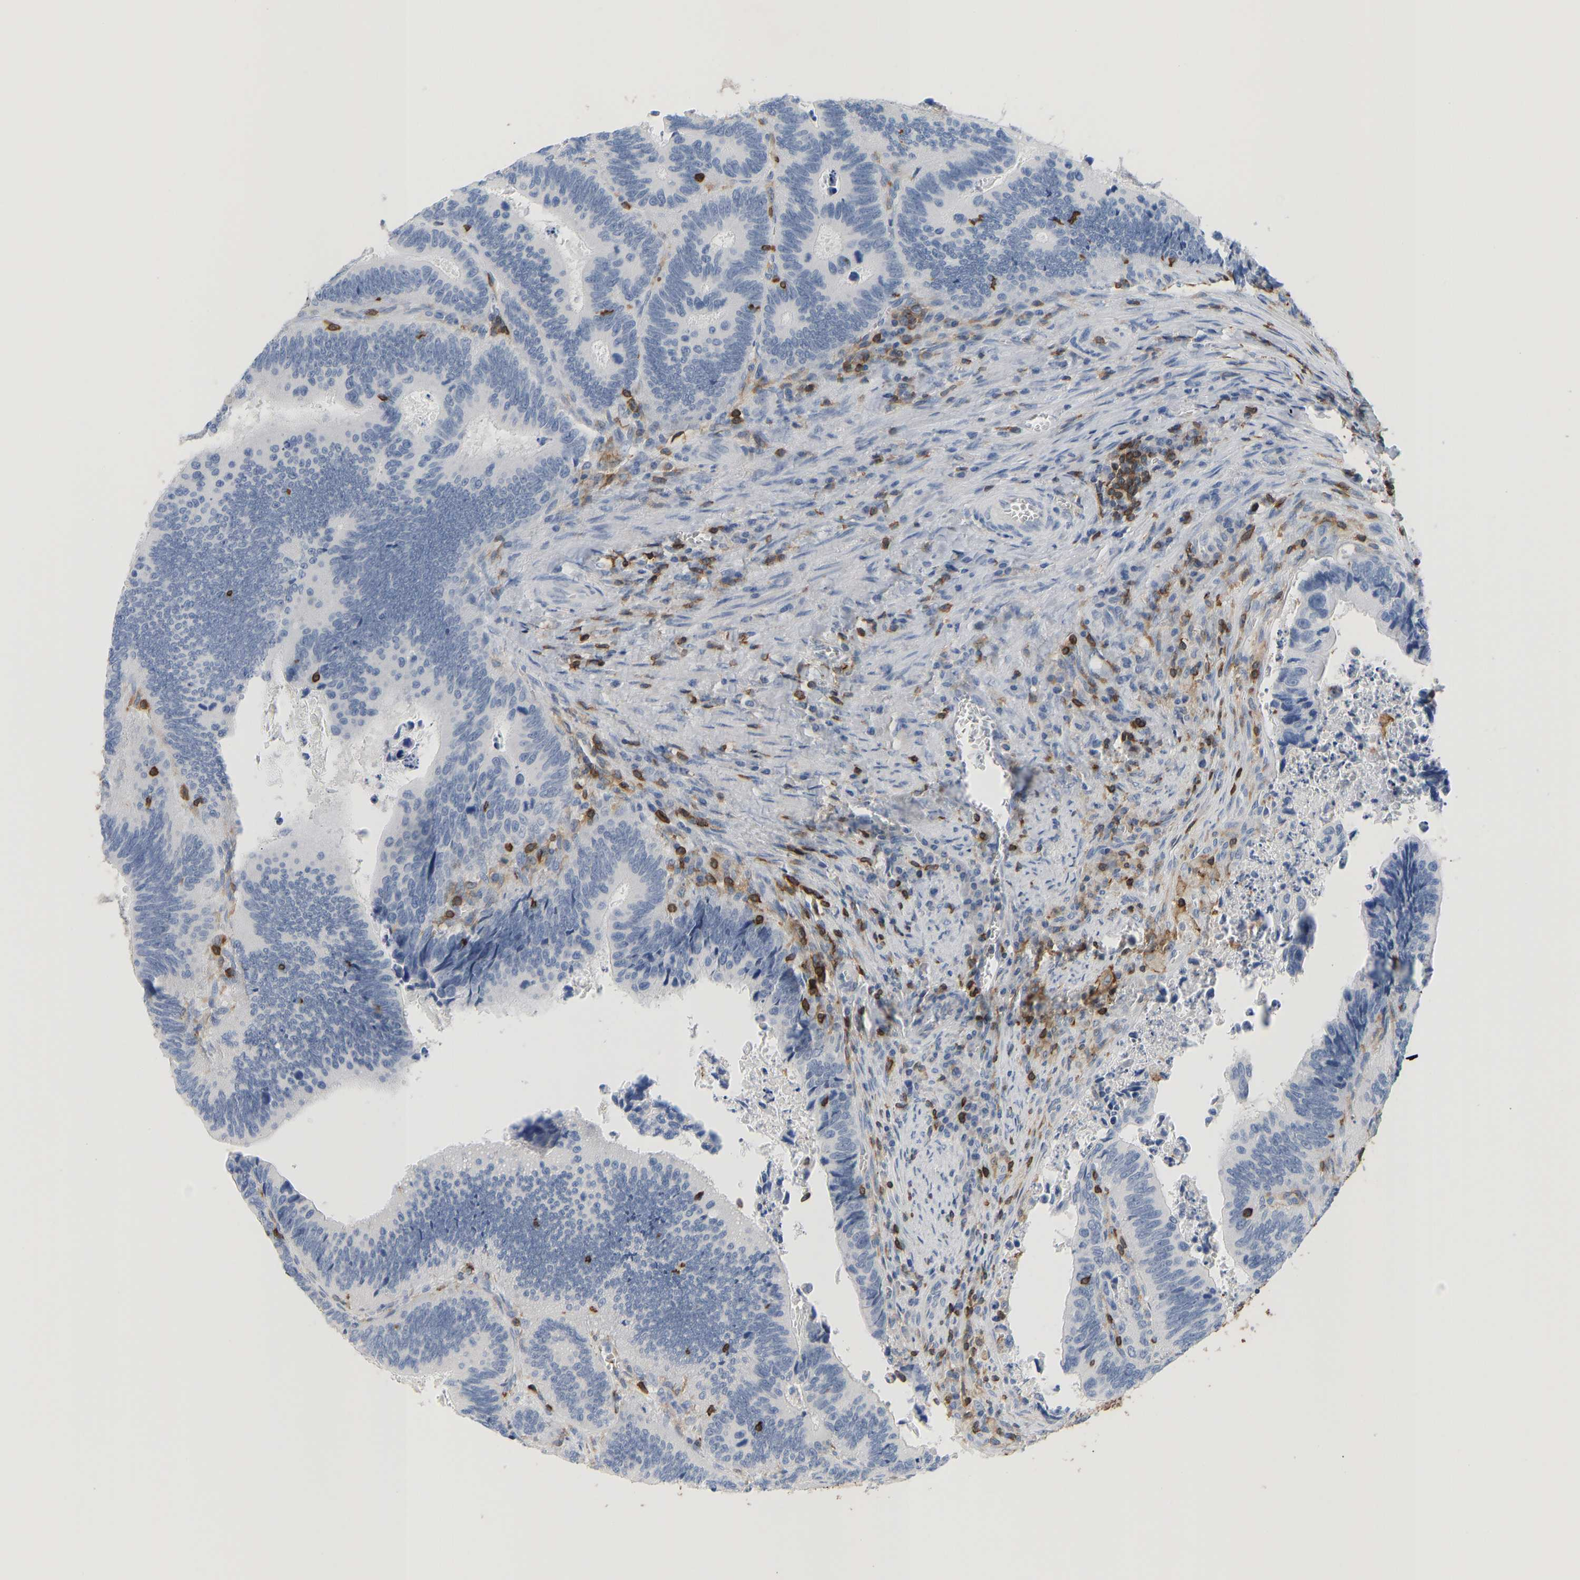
{"staining": {"intensity": "negative", "quantity": "none", "location": "none"}, "tissue": "colorectal cancer", "cell_type": "Tumor cells", "image_type": "cancer", "snomed": [{"axis": "morphology", "description": "Inflammation, NOS"}, {"axis": "morphology", "description": "Adenocarcinoma, NOS"}, {"axis": "topography", "description": "Colon"}], "caption": "A high-resolution micrograph shows immunohistochemistry (IHC) staining of colorectal cancer, which displays no significant expression in tumor cells.", "gene": "EVL", "patient": {"sex": "male", "age": 72}}